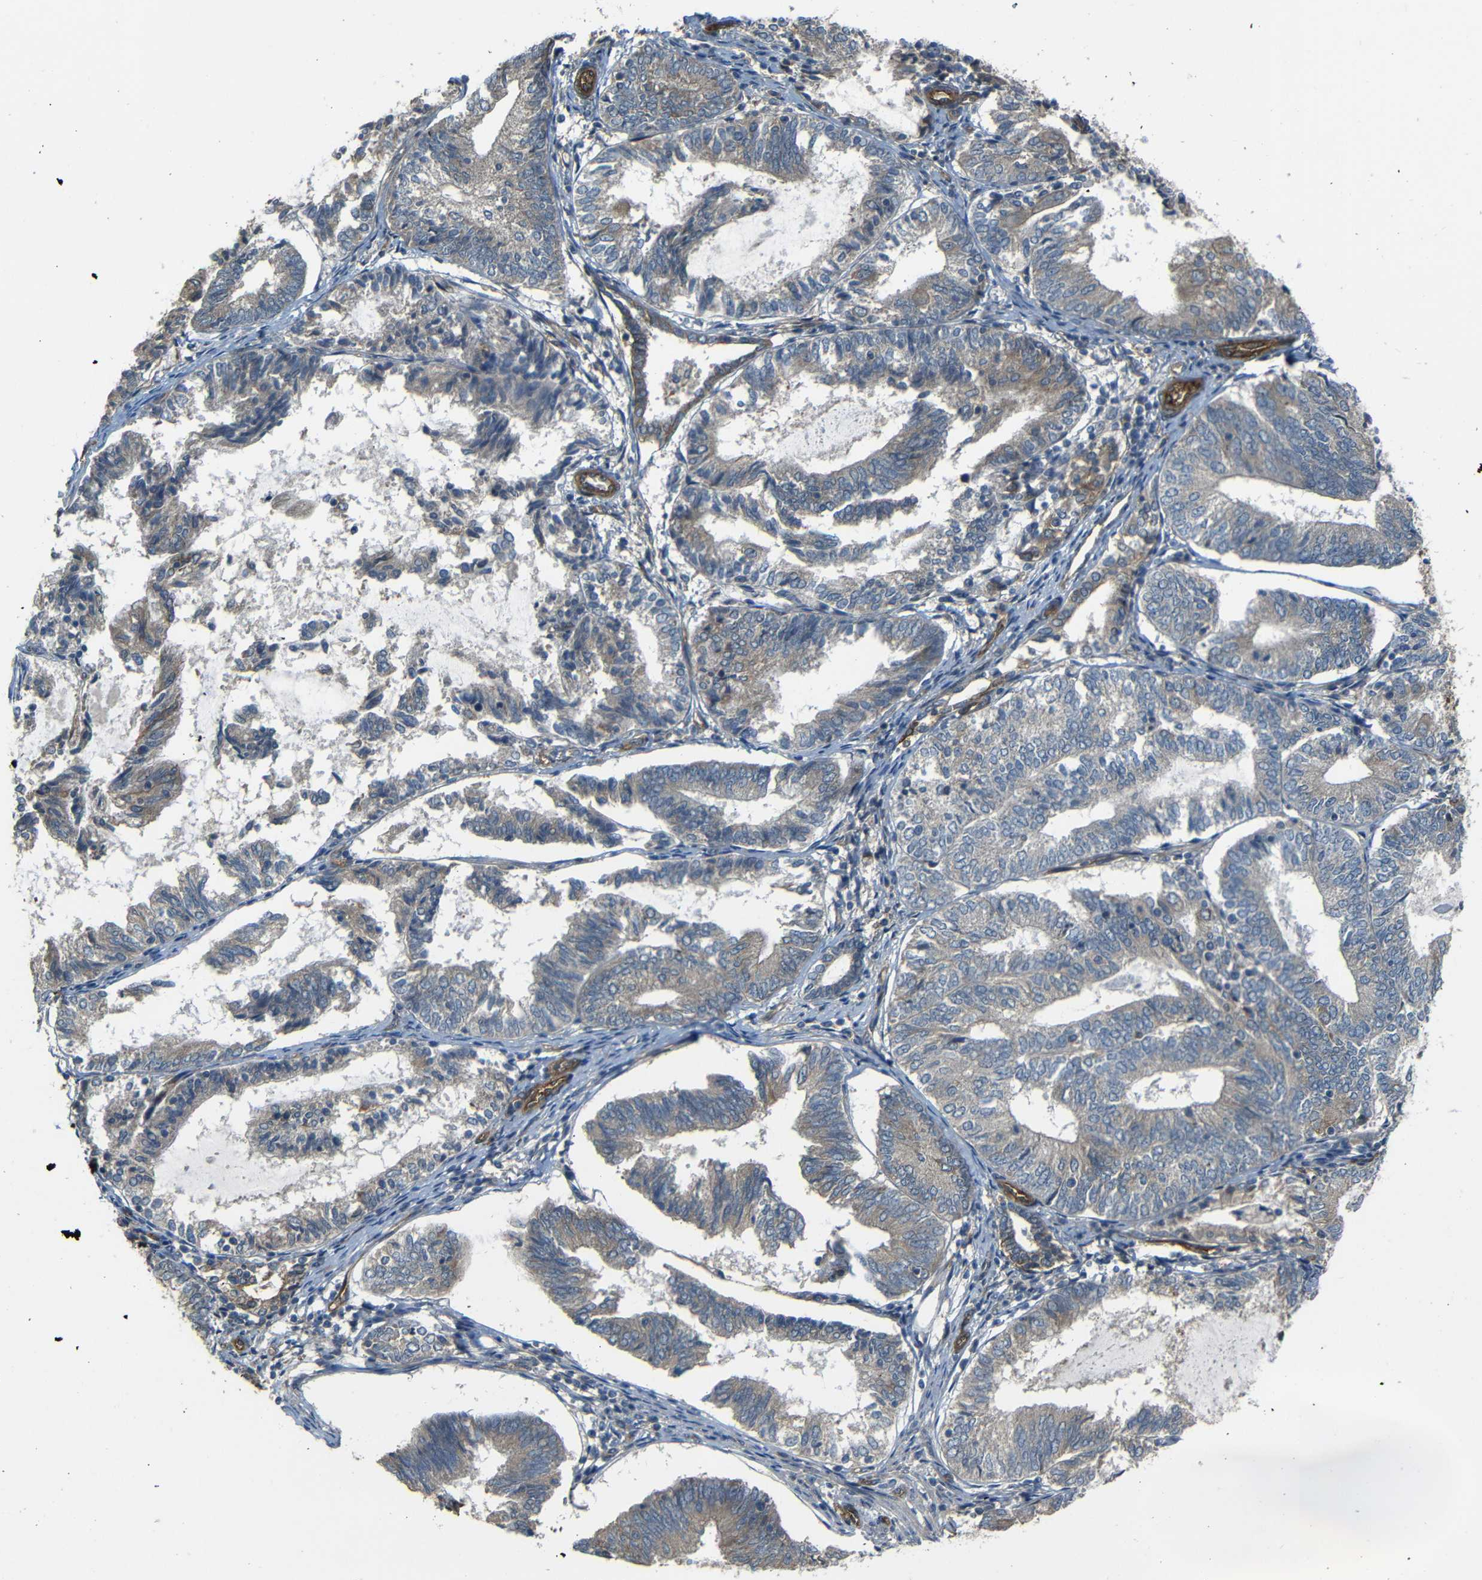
{"staining": {"intensity": "weak", "quantity": ">75%", "location": "cytoplasmic/membranous"}, "tissue": "endometrial cancer", "cell_type": "Tumor cells", "image_type": "cancer", "snomed": [{"axis": "morphology", "description": "Adenocarcinoma, NOS"}, {"axis": "topography", "description": "Endometrium"}], "caption": "A low amount of weak cytoplasmic/membranous staining is present in approximately >75% of tumor cells in endometrial cancer (adenocarcinoma) tissue. (Stains: DAB in brown, nuclei in blue, Microscopy: brightfield microscopy at high magnification).", "gene": "RELL1", "patient": {"sex": "female", "age": 81}}